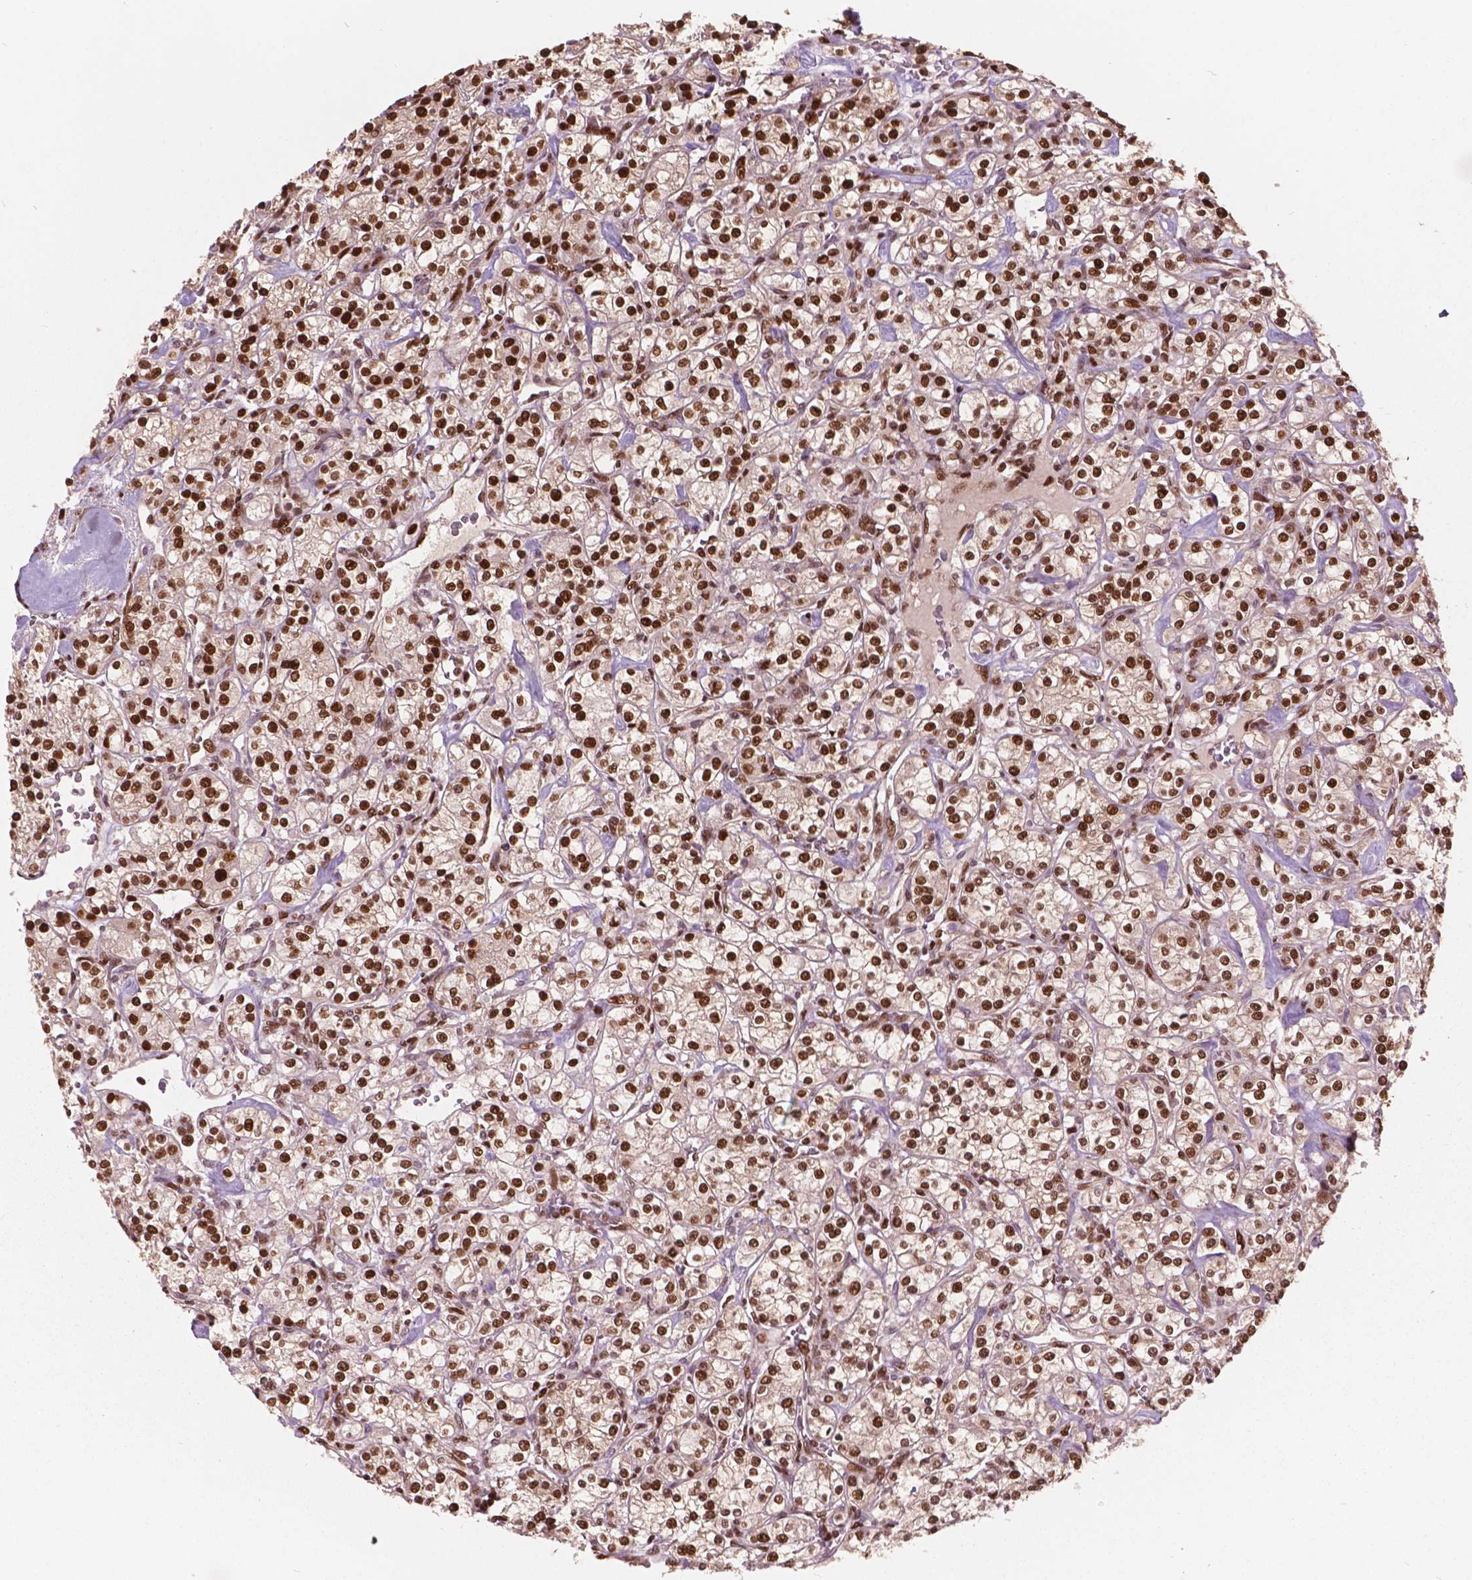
{"staining": {"intensity": "strong", "quantity": ">75%", "location": "nuclear"}, "tissue": "renal cancer", "cell_type": "Tumor cells", "image_type": "cancer", "snomed": [{"axis": "morphology", "description": "Adenocarcinoma, NOS"}, {"axis": "topography", "description": "Kidney"}], "caption": "Strong nuclear expression for a protein is present in about >75% of tumor cells of renal adenocarcinoma using immunohistochemistry.", "gene": "ANP32B", "patient": {"sex": "male", "age": 77}}